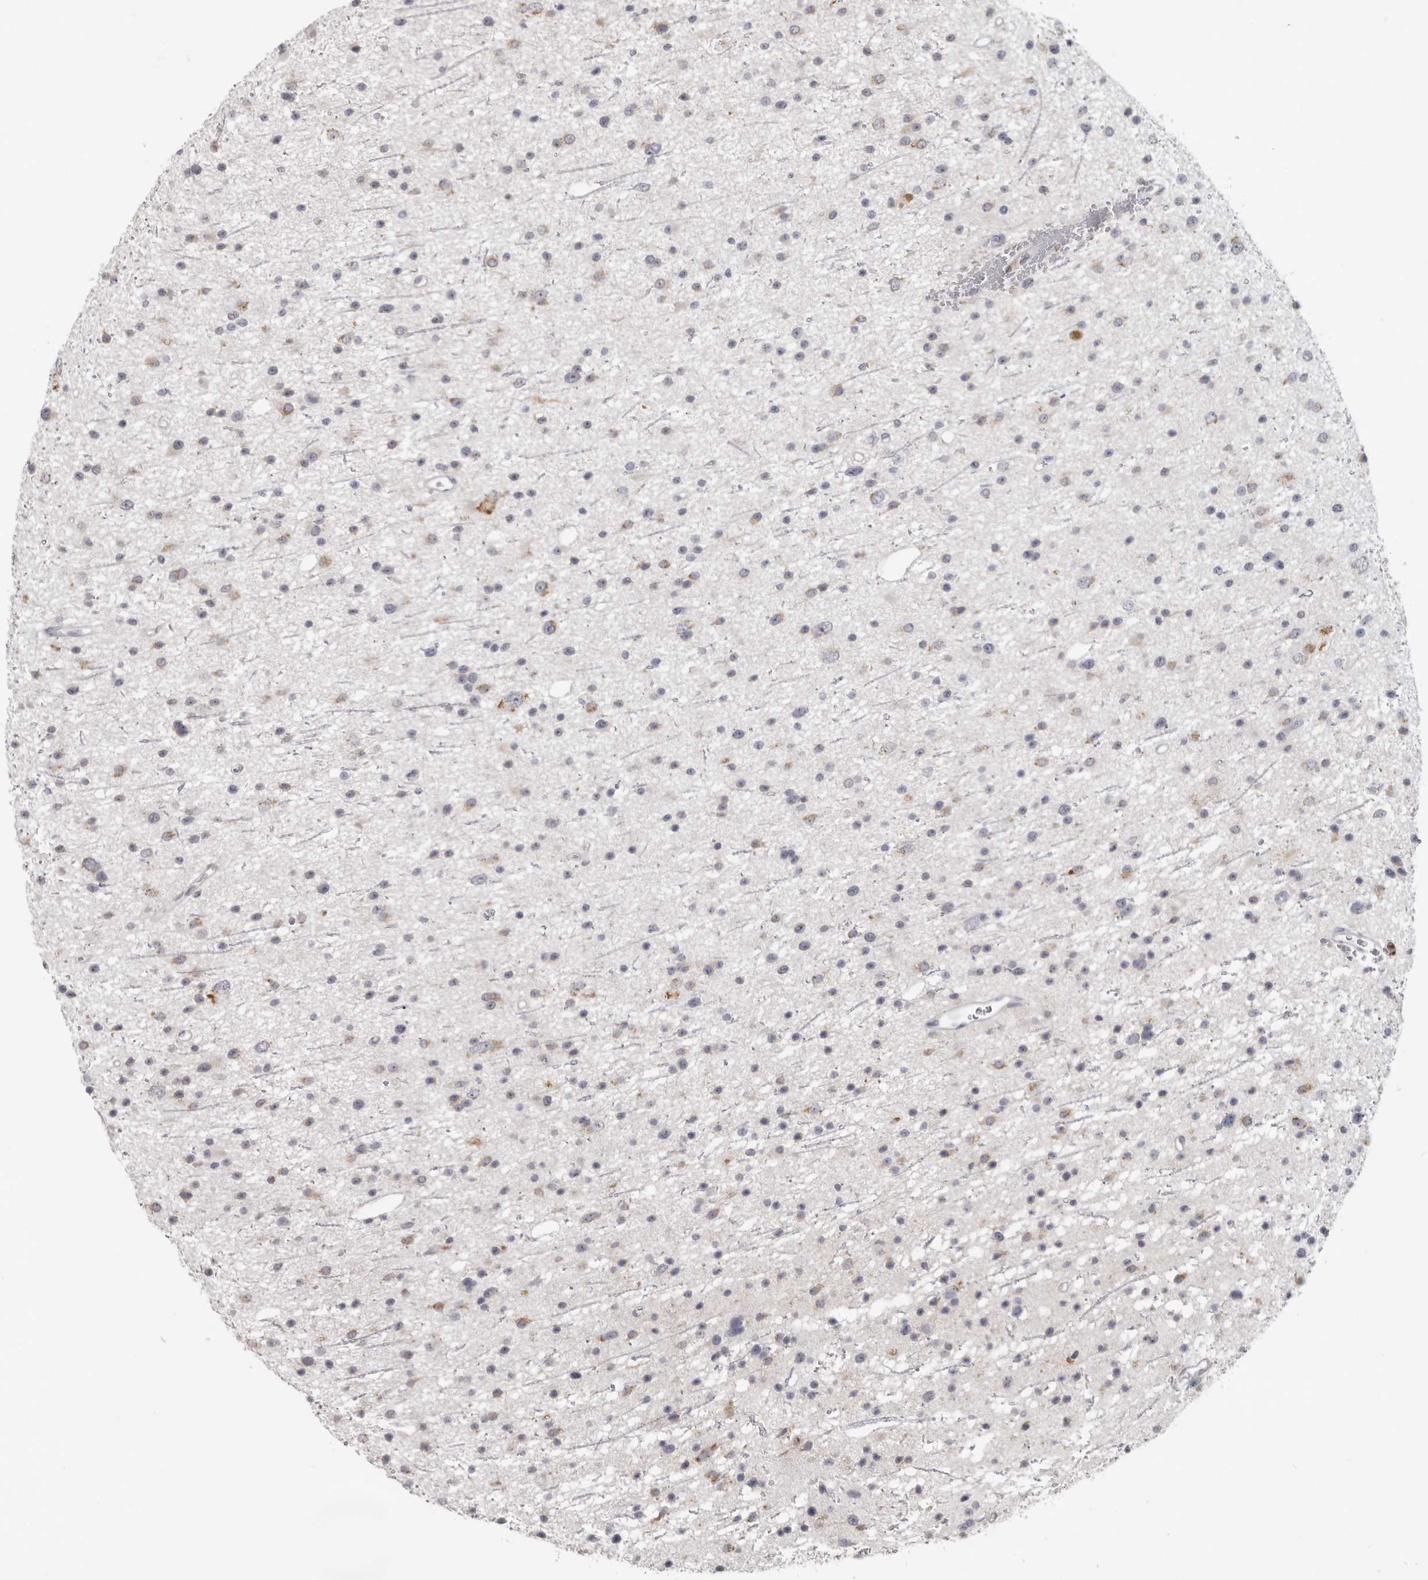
{"staining": {"intensity": "weak", "quantity": "<25%", "location": "cytoplasmic/membranous"}, "tissue": "glioma", "cell_type": "Tumor cells", "image_type": "cancer", "snomed": [{"axis": "morphology", "description": "Glioma, malignant, Low grade"}, {"axis": "topography", "description": "Cerebral cortex"}], "caption": "There is no significant staining in tumor cells of glioma.", "gene": "BAD", "patient": {"sex": "female", "age": 39}}